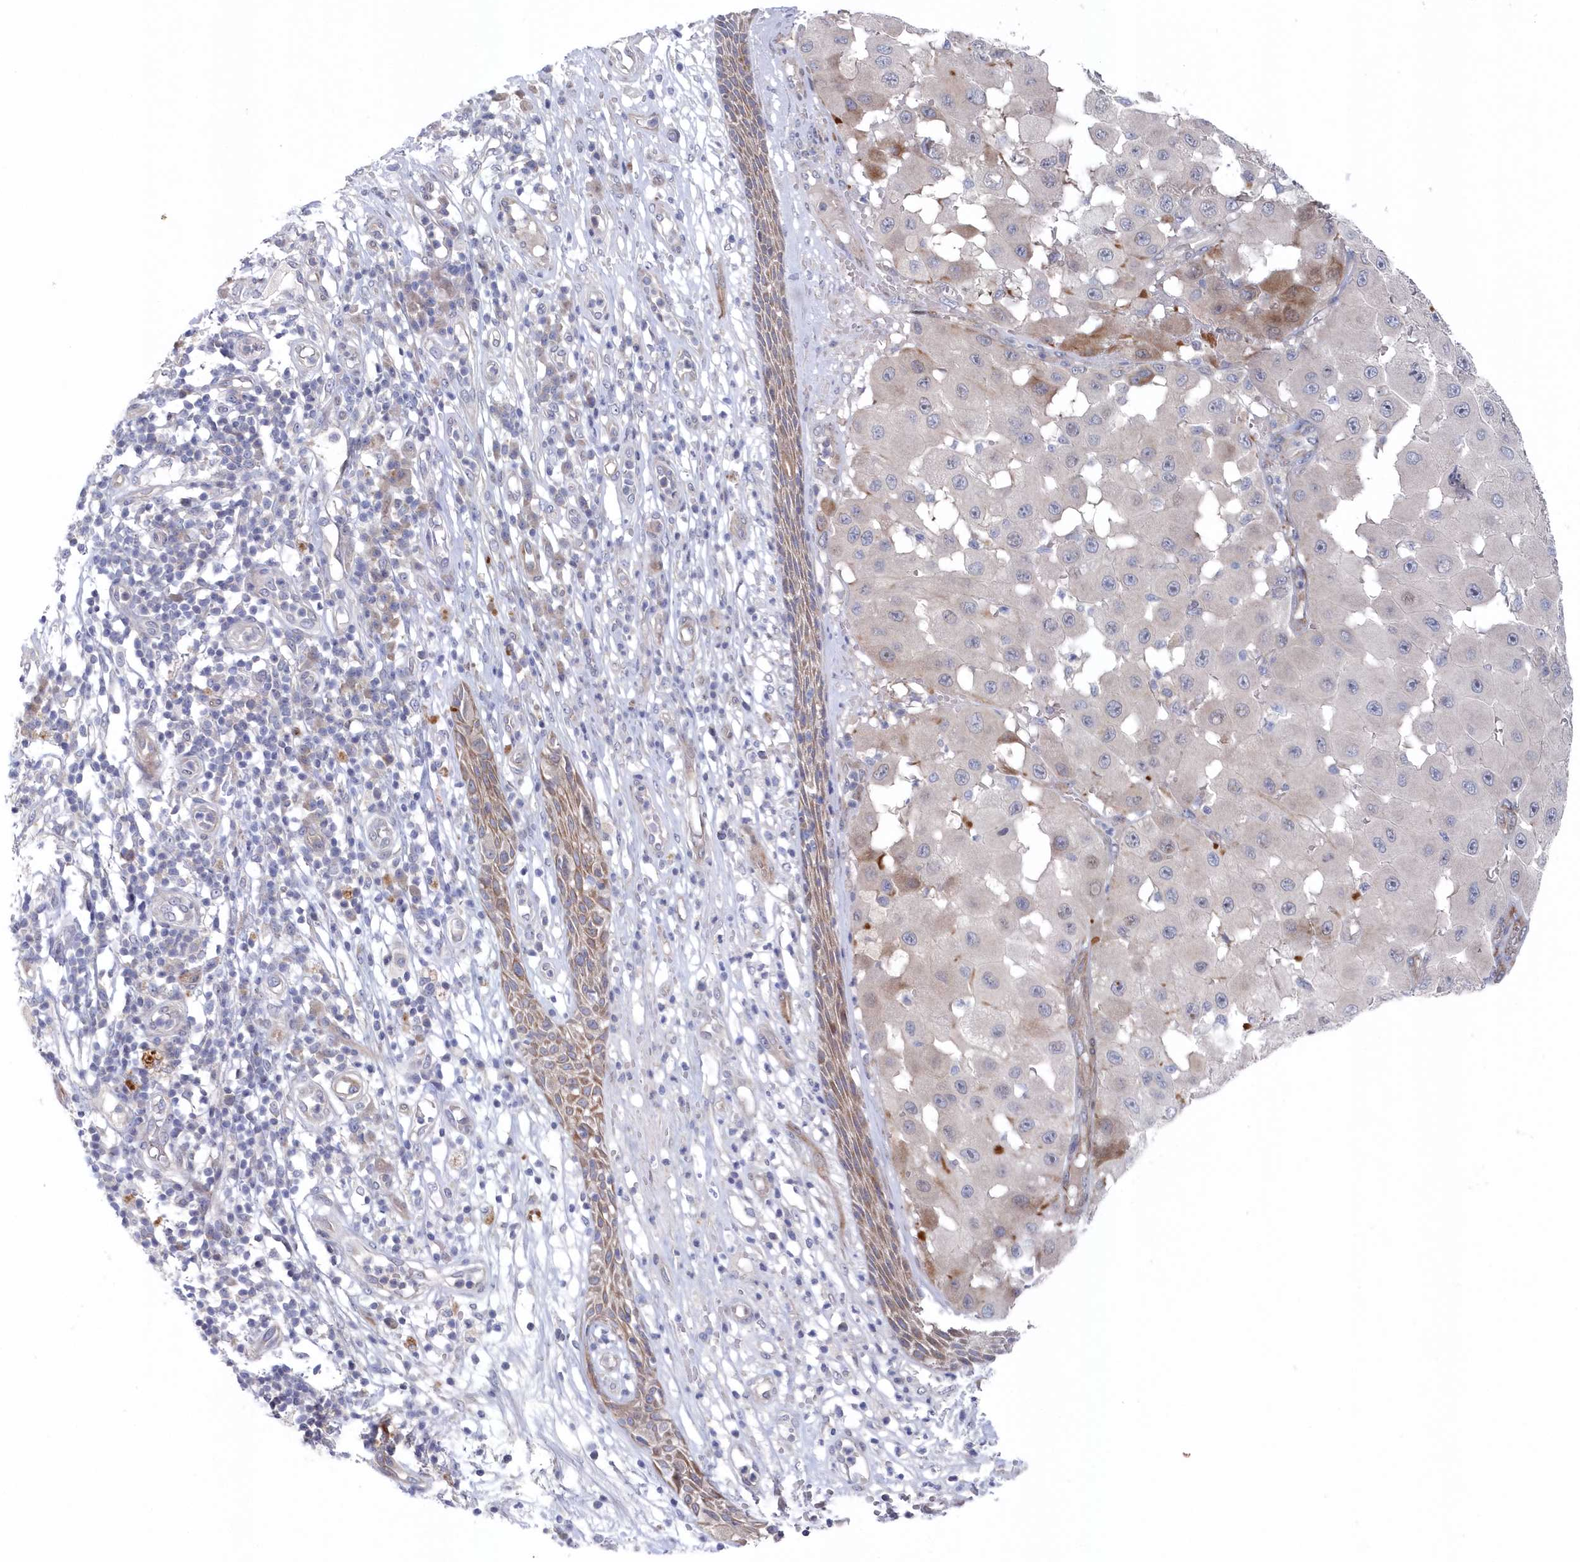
{"staining": {"intensity": "negative", "quantity": "none", "location": "none"}, "tissue": "melanoma", "cell_type": "Tumor cells", "image_type": "cancer", "snomed": [{"axis": "morphology", "description": "Malignant melanoma, NOS"}, {"axis": "topography", "description": "Skin"}], "caption": "Image shows no protein positivity in tumor cells of melanoma tissue. Brightfield microscopy of IHC stained with DAB (3,3'-diaminobenzidine) (brown) and hematoxylin (blue), captured at high magnification.", "gene": "KIAA1586", "patient": {"sex": "female", "age": 81}}